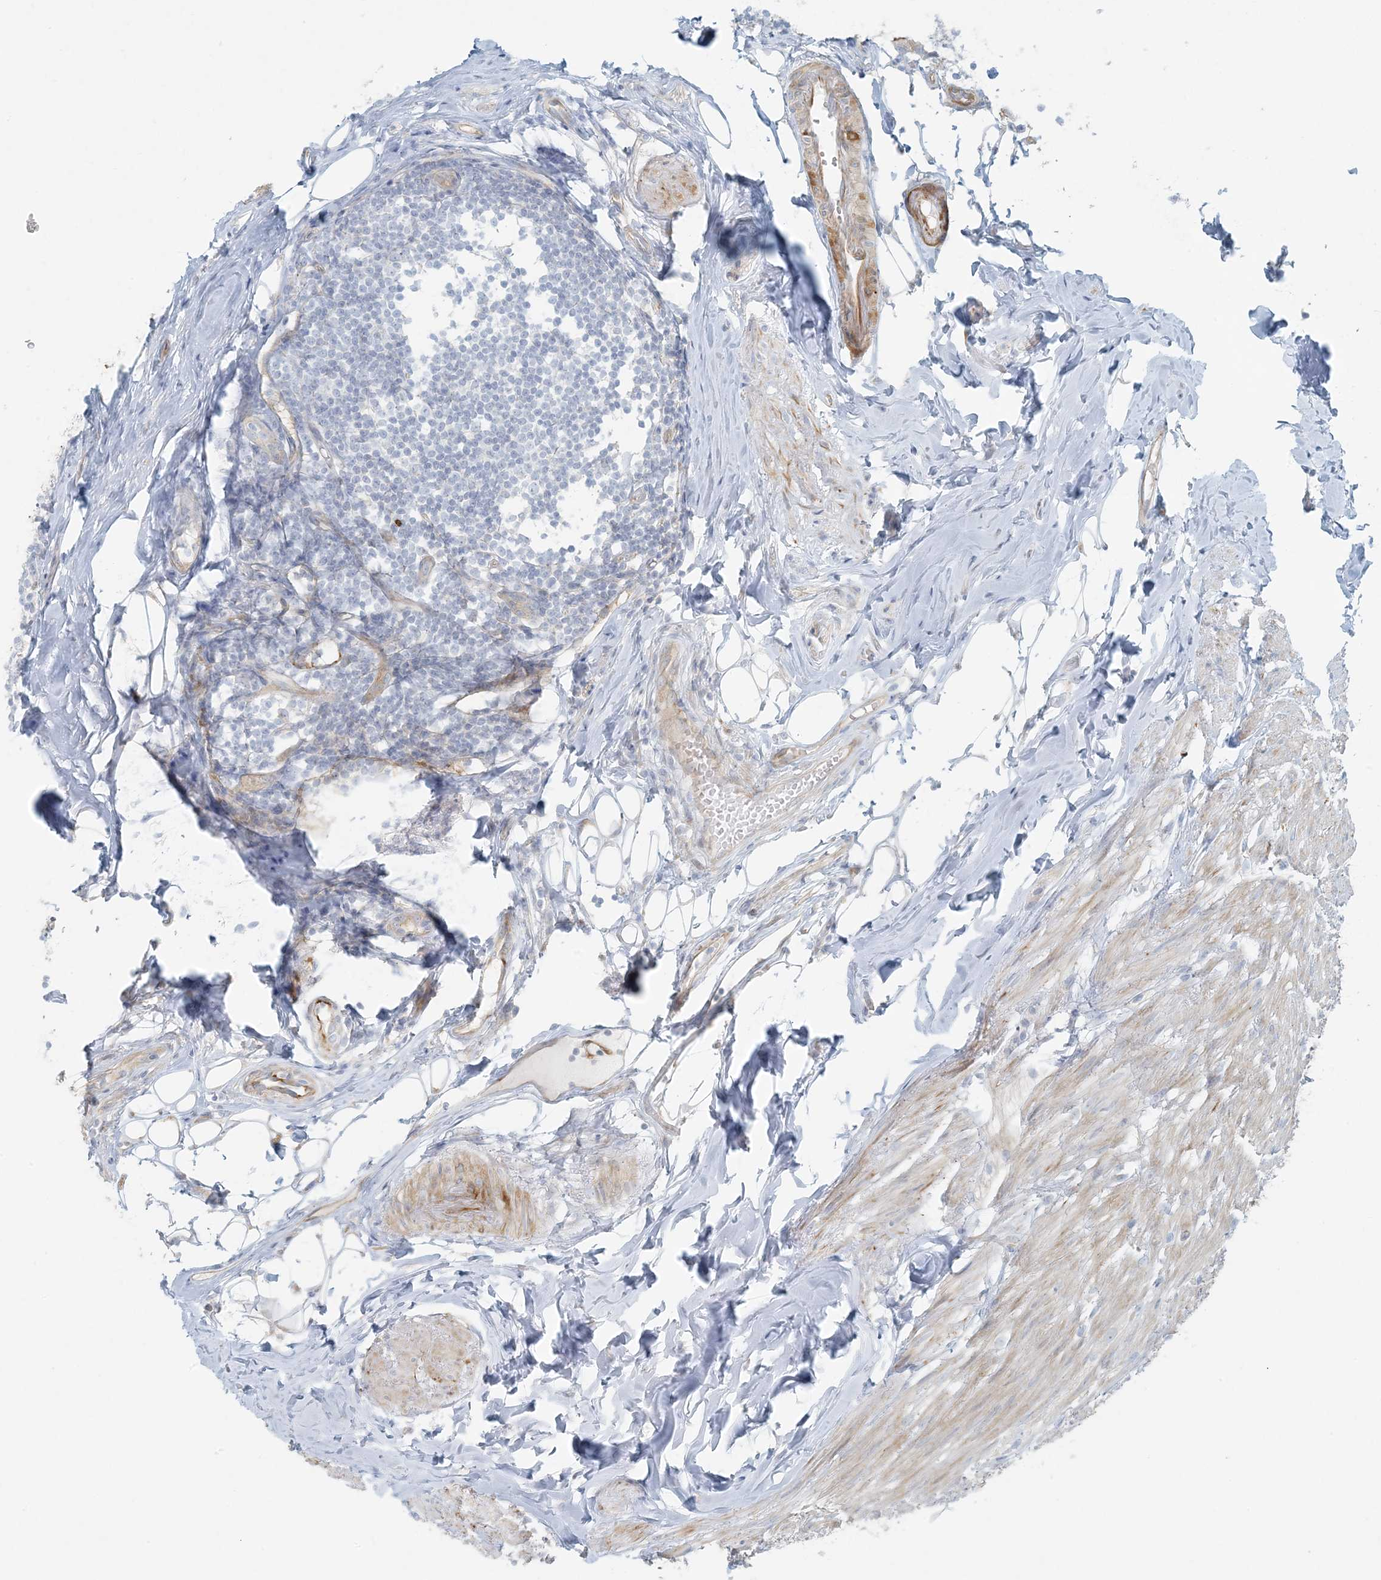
{"staining": {"intensity": "negative", "quantity": "none", "location": "none"}, "tissue": "appendix", "cell_type": "Glandular cells", "image_type": "normal", "snomed": [{"axis": "morphology", "description": "Normal tissue, NOS"}, {"axis": "topography", "description": "Appendix"}], "caption": "Appendix was stained to show a protein in brown. There is no significant staining in glandular cells.", "gene": "BCORL1", "patient": {"sex": "female", "age": 62}}